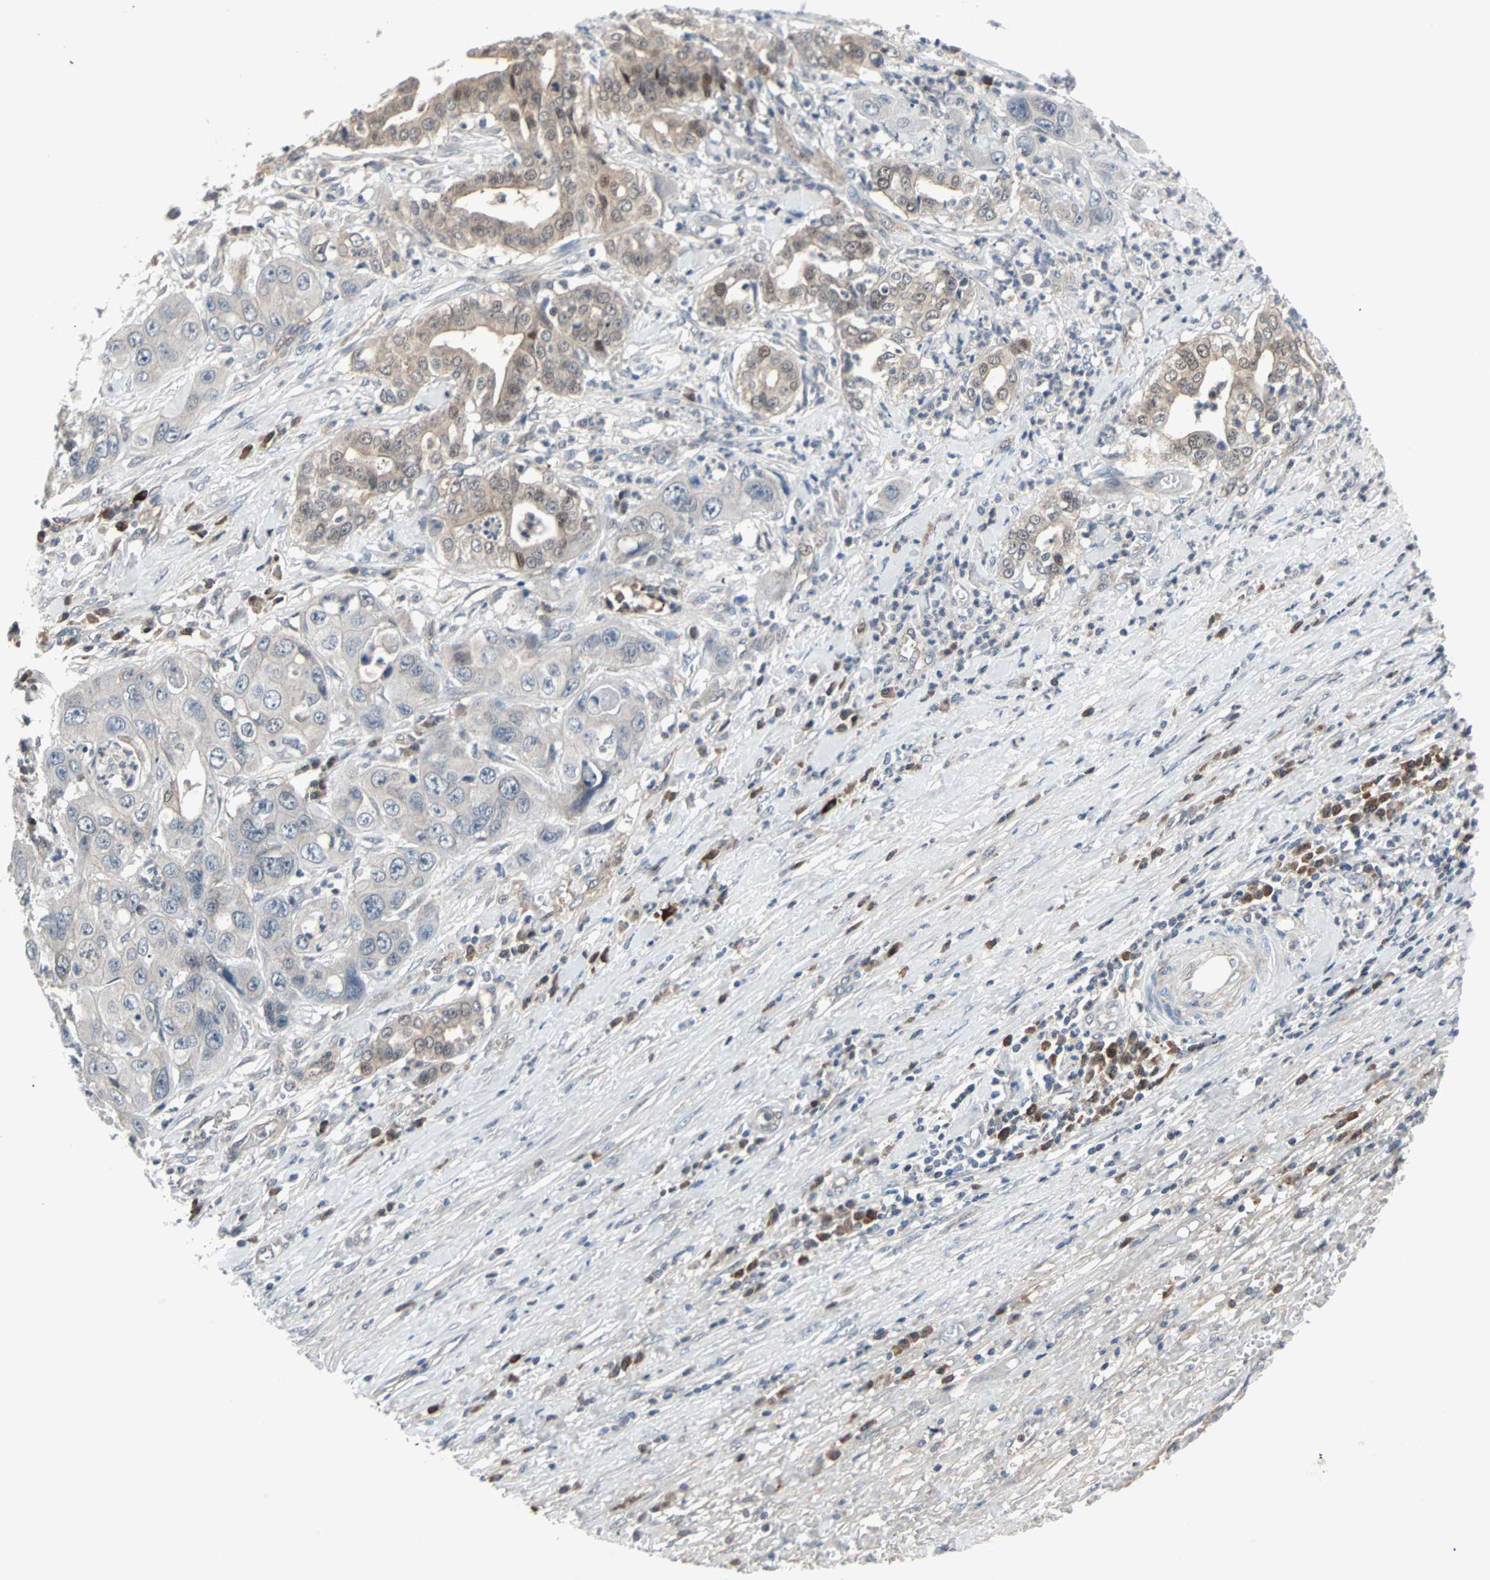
{"staining": {"intensity": "moderate", "quantity": "<25%", "location": "cytoplasmic/membranous,nuclear"}, "tissue": "liver cancer", "cell_type": "Tumor cells", "image_type": "cancer", "snomed": [{"axis": "morphology", "description": "Cholangiocarcinoma"}, {"axis": "topography", "description": "Liver"}], "caption": "DAB immunohistochemical staining of human liver cancer exhibits moderate cytoplasmic/membranous and nuclear protein staining in approximately <25% of tumor cells.", "gene": "CASP3", "patient": {"sex": "female", "age": 61}}